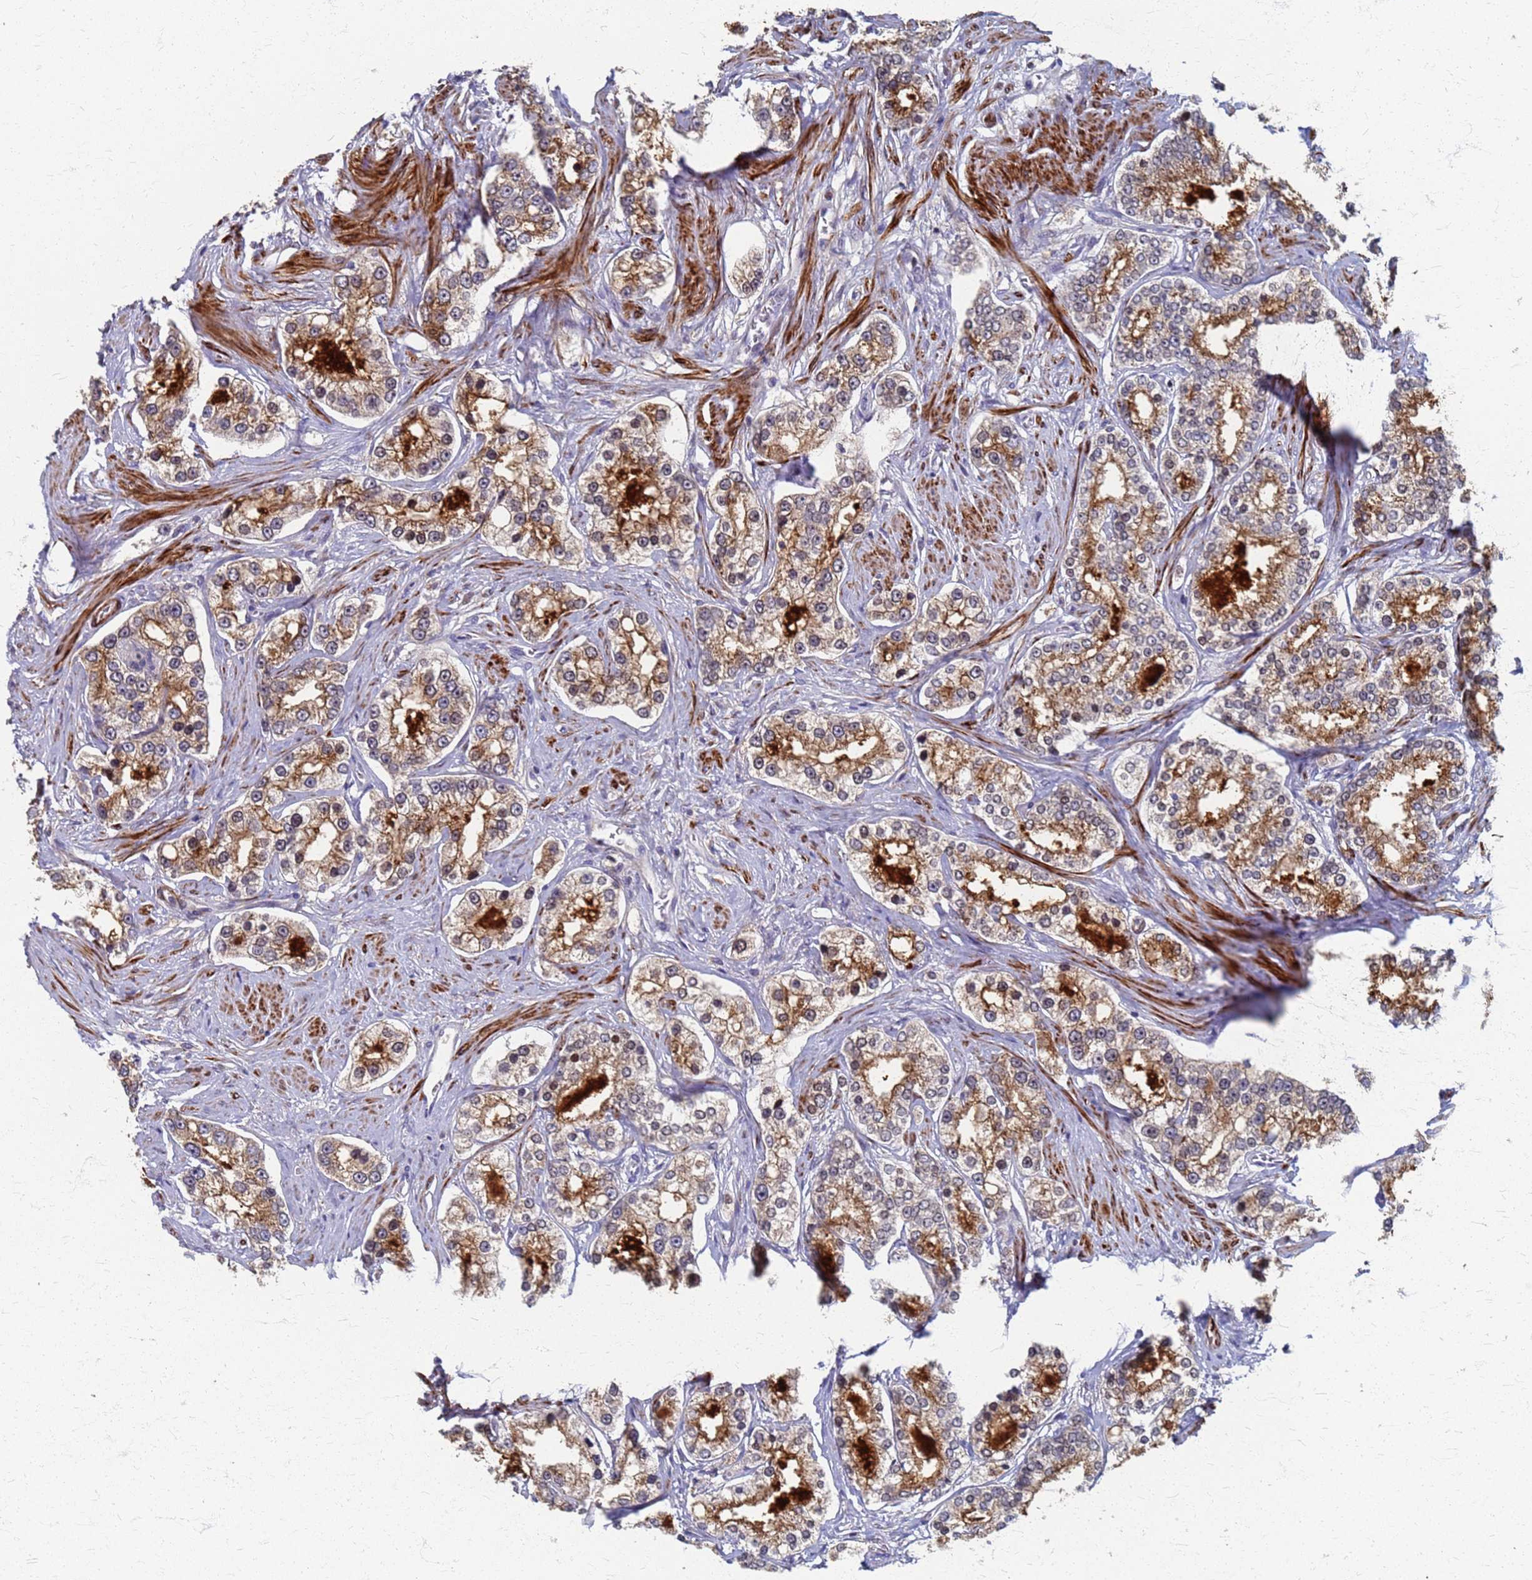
{"staining": {"intensity": "moderate", "quantity": ">75%", "location": "cytoplasmic/membranous"}, "tissue": "prostate cancer", "cell_type": "Tumor cells", "image_type": "cancer", "snomed": [{"axis": "morphology", "description": "Normal tissue, NOS"}, {"axis": "morphology", "description": "Adenocarcinoma, High grade"}, {"axis": "topography", "description": "Prostate"}], "caption": "There is medium levels of moderate cytoplasmic/membranous staining in tumor cells of prostate cancer (adenocarcinoma (high-grade)), as demonstrated by immunohistochemical staining (brown color).", "gene": "ATPAF1", "patient": {"sex": "male", "age": 83}}